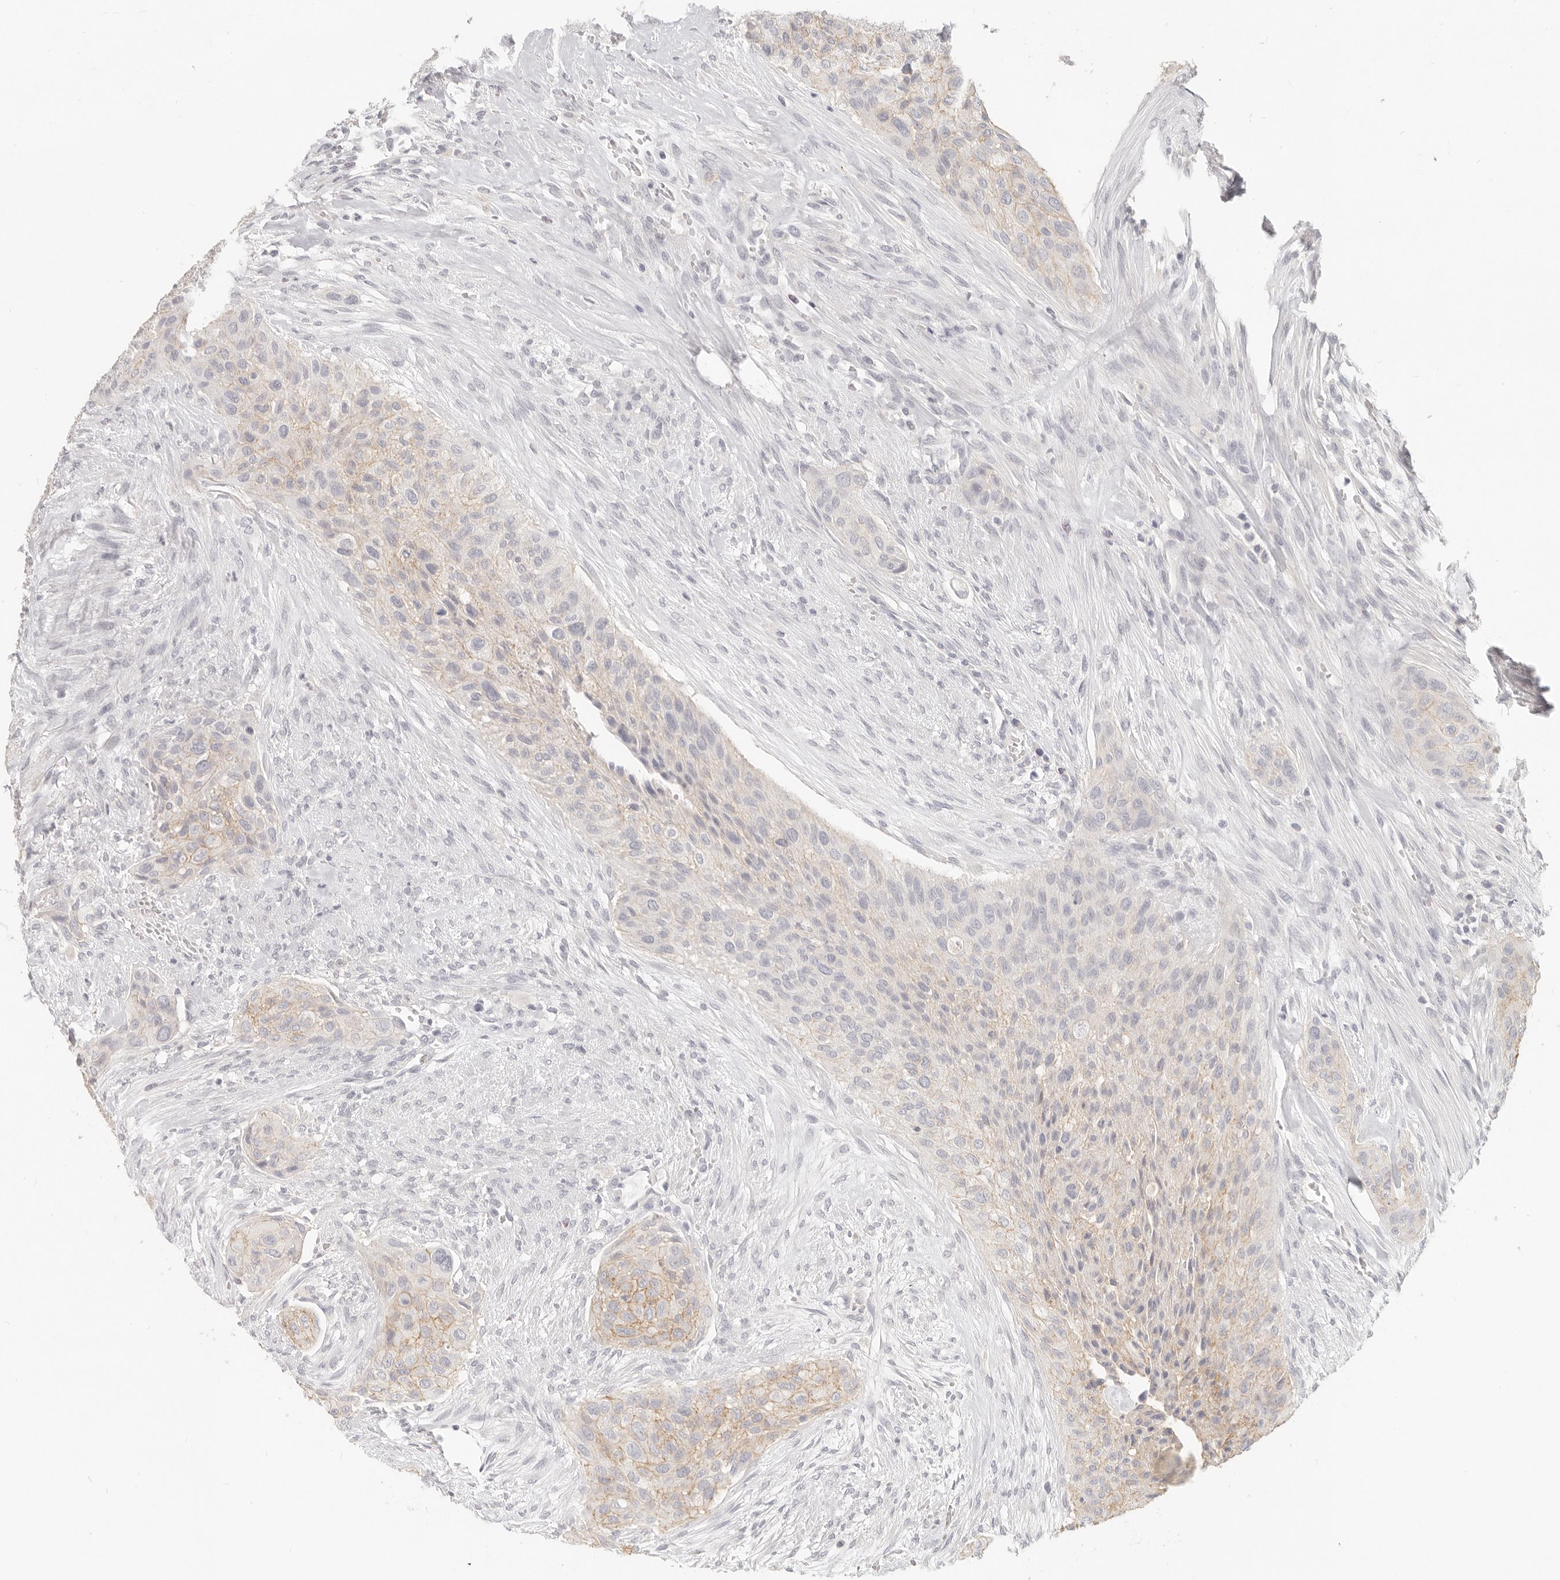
{"staining": {"intensity": "weak", "quantity": "25%-75%", "location": "cytoplasmic/membranous"}, "tissue": "urothelial cancer", "cell_type": "Tumor cells", "image_type": "cancer", "snomed": [{"axis": "morphology", "description": "Urothelial carcinoma, High grade"}, {"axis": "topography", "description": "Urinary bladder"}], "caption": "Brown immunohistochemical staining in urothelial carcinoma (high-grade) displays weak cytoplasmic/membranous expression in about 25%-75% of tumor cells.", "gene": "EPCAM", "patient": {"sex": "male", "age": 35}}